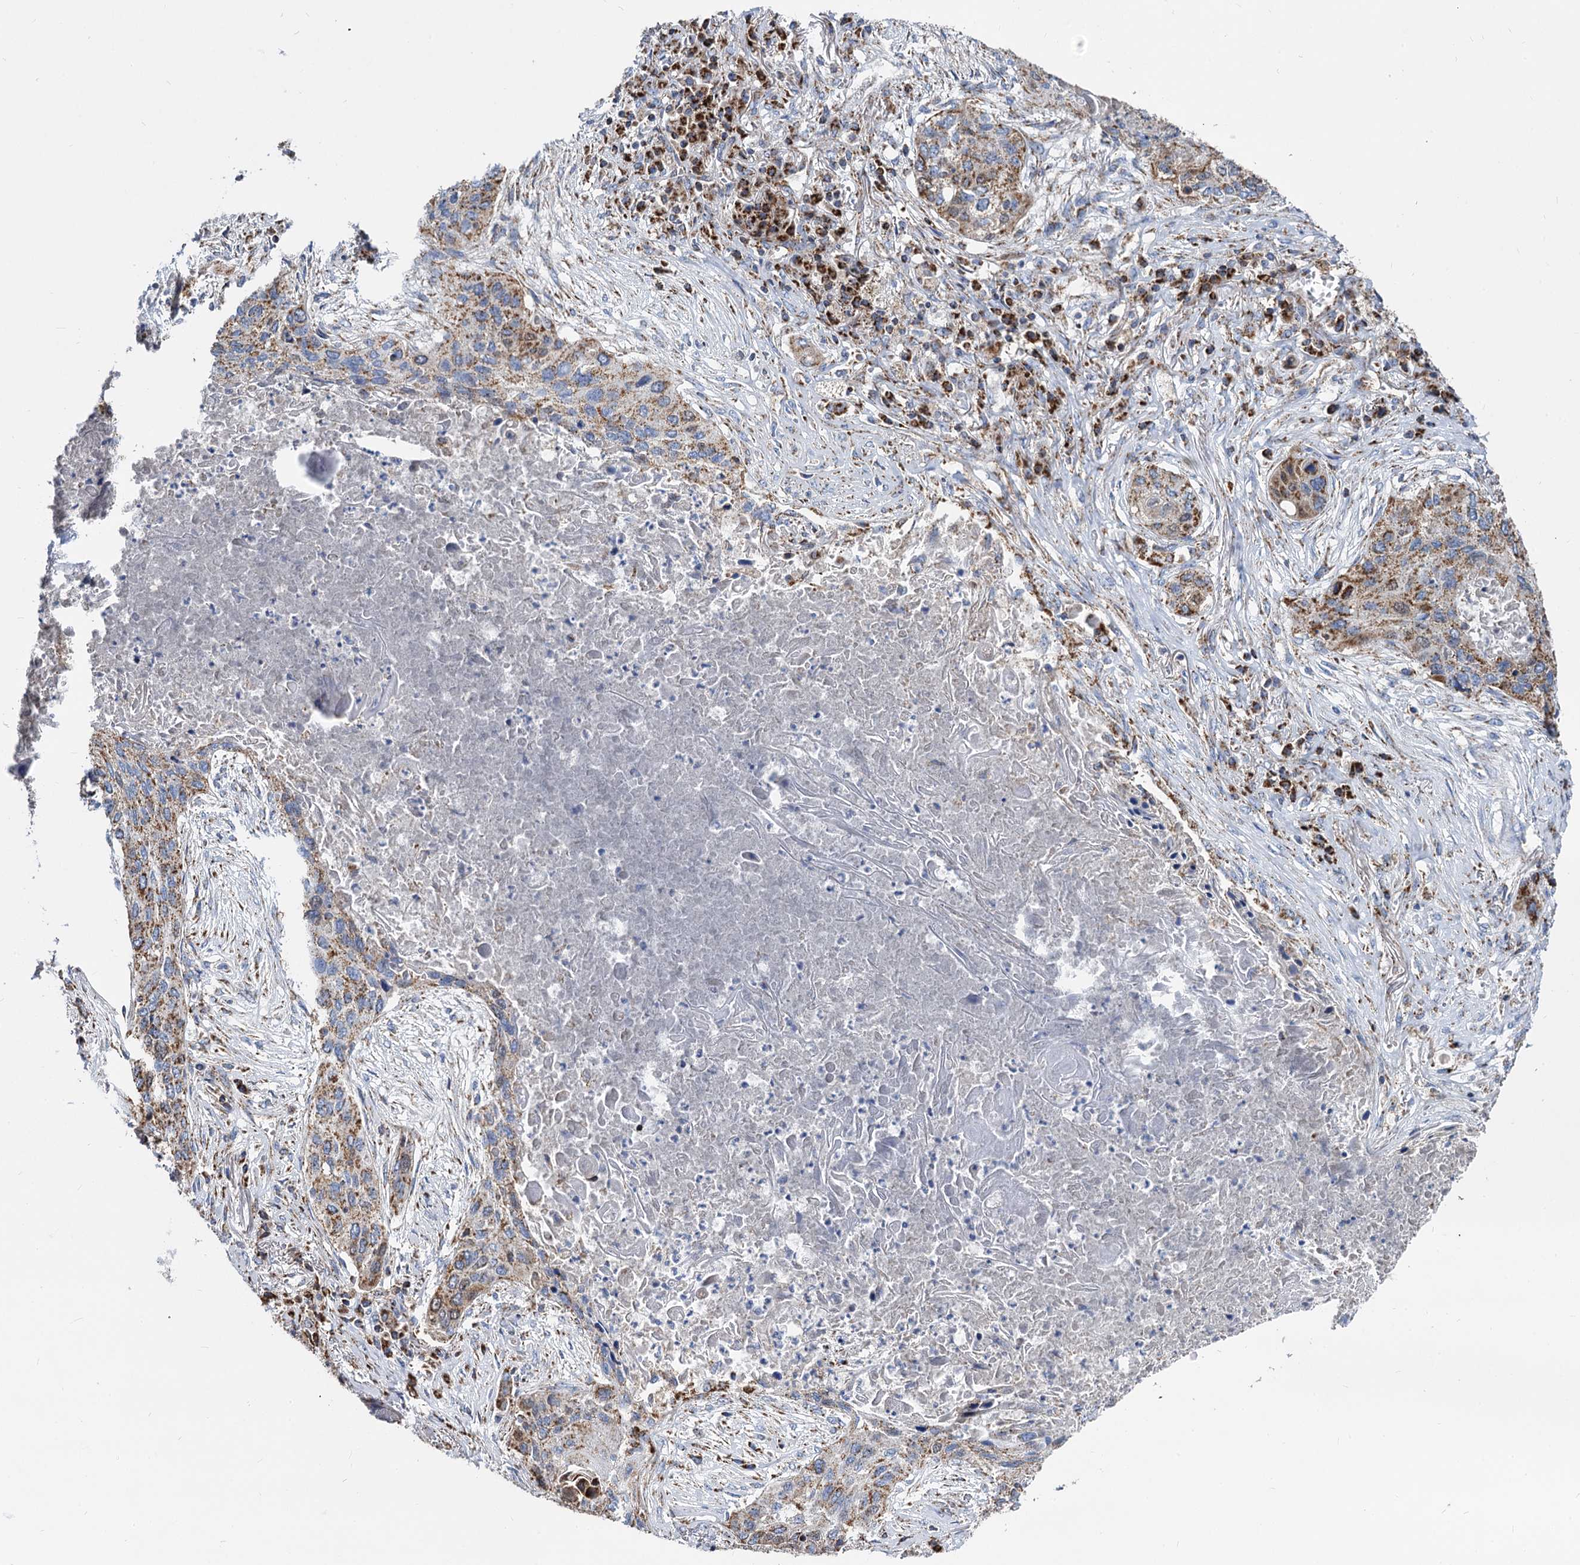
{"staining": {"intensity": "moderate", "quantity": ">75%", "location": "cytoplasmic/membranous"}, "tissue": "lung cancer", "cell_type": "Tumor cells", "image_type": "cancer", "snomed": [{"axis": "morphology", "description": "Squamous cell carcinoma, NOS"}, {"axis": "topography", "description": "Lung"}], "caption": "An image of lung cancer stained for a protein exhibits moderate cytoplasmic/membranous brown staining in tumor cells. Nuclei are stained in blue.", "gene": "TIMM10", "patient": {"sex": "female", "age": 63}}